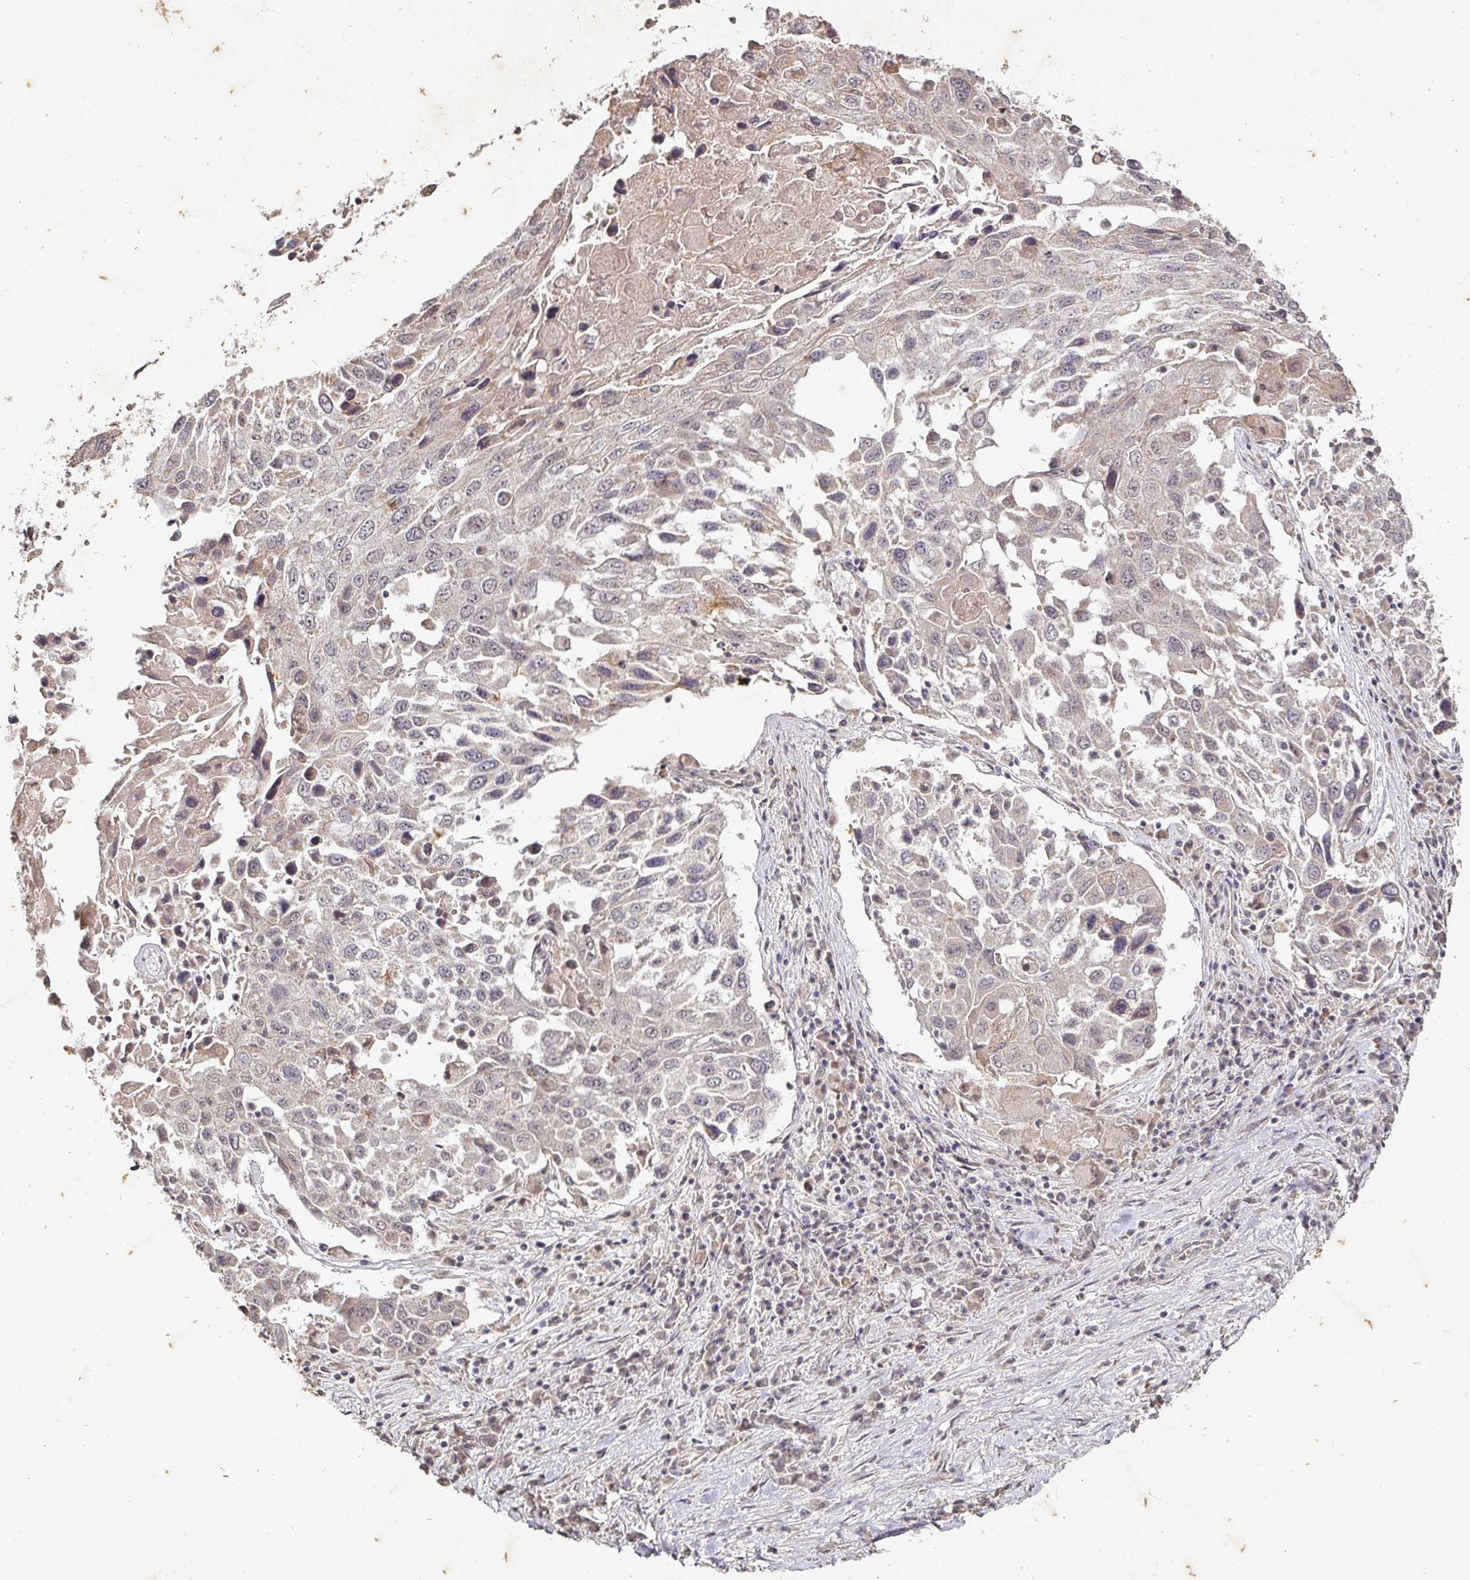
{"staining": {"intensity": "negative", "quantity": "none", "location": "none"}, "tissue": "lung cancer", "cell_type": "Tumor cells", "image_type": "cancer", "snomed": [{"axis": "morphology", "description": "Squamous cell carcinoma, NOS"}, {"axis": "topography", "description": "Lung"}], "caption": "Immunohistochemical staining of lung cancer displays no significant staining in tumor cells.", "gene": "CAPN5", "patient": {"sex": "male", "age": 65}}